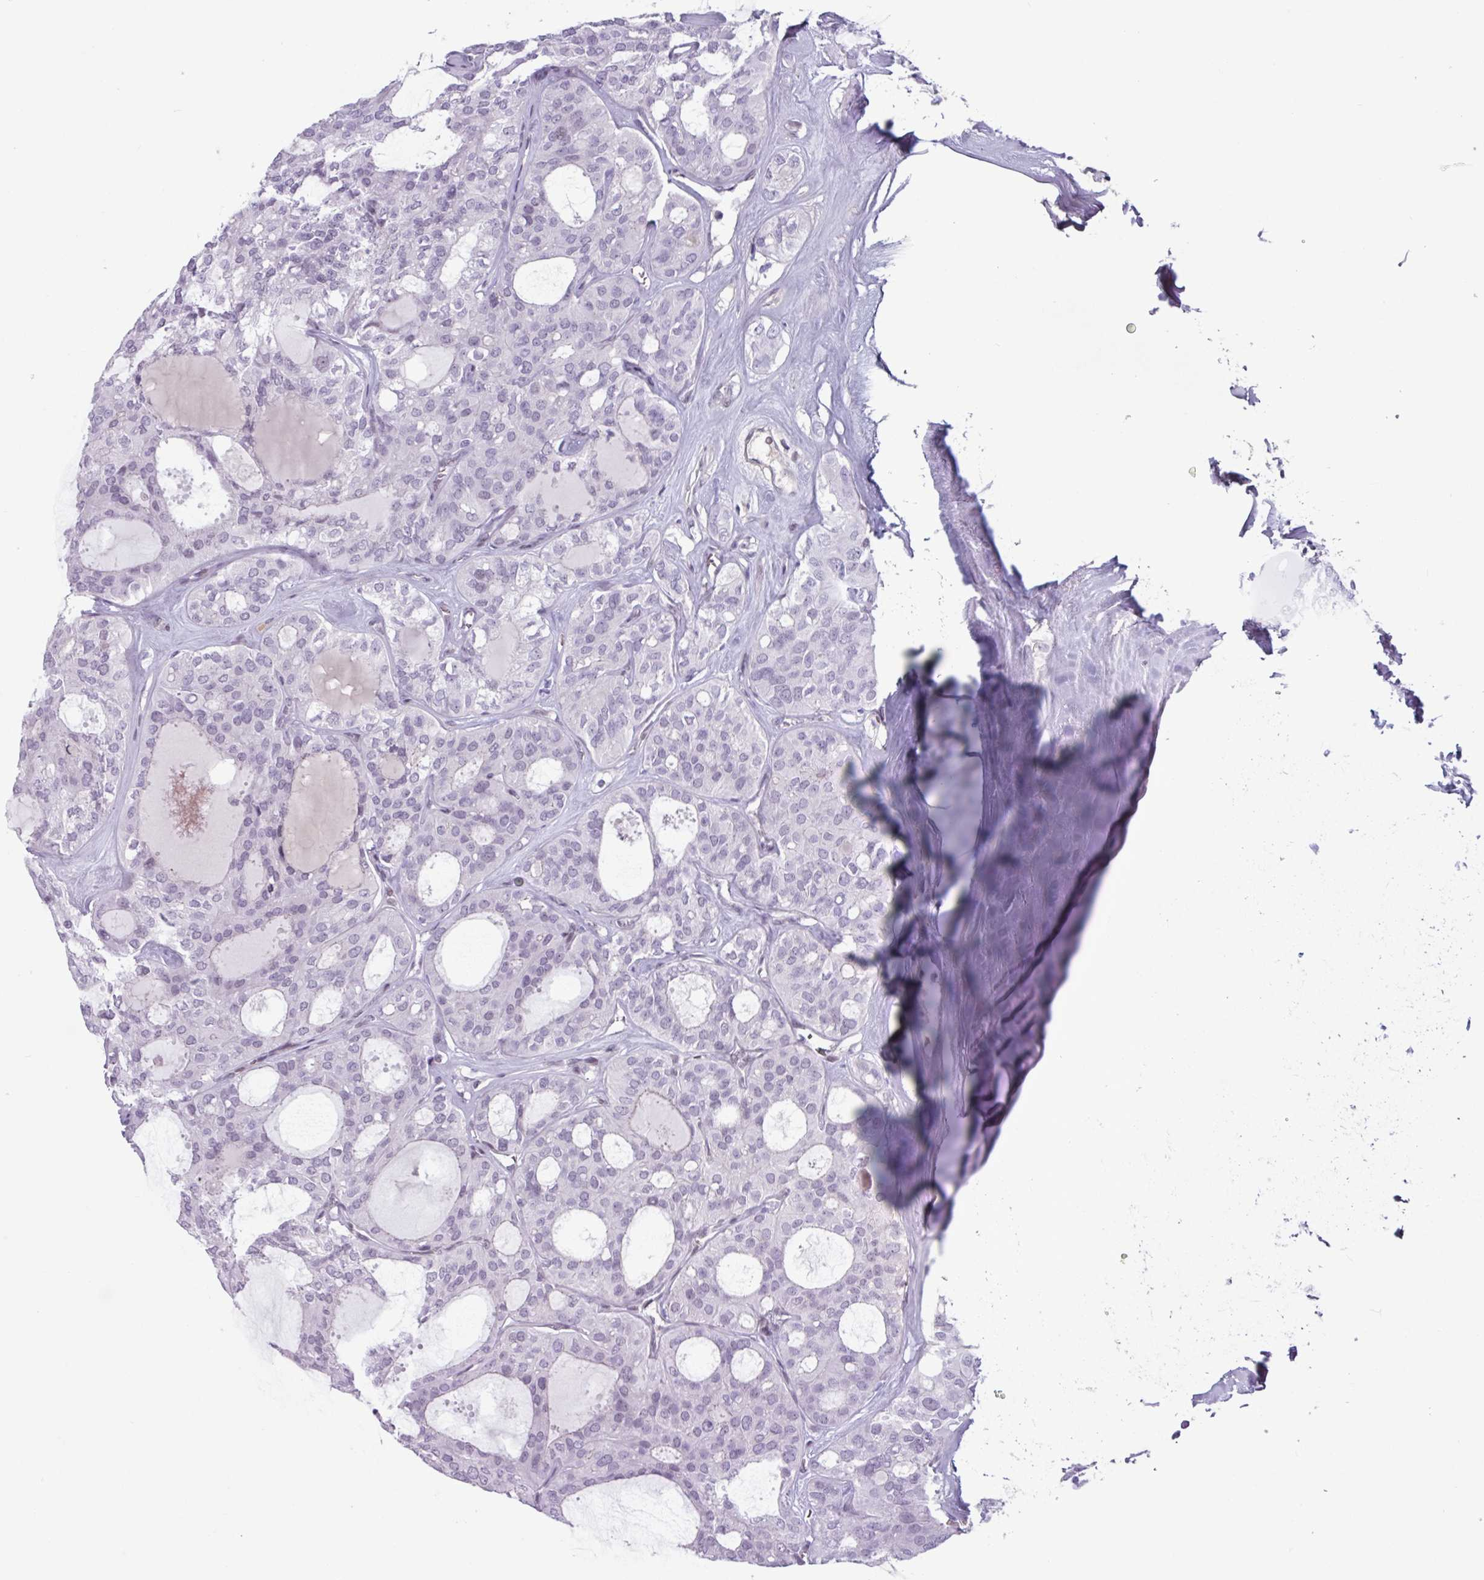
{"staining": {"intensity": "negative", "quantity": "none", "location": "none"}, "tissue": "thyroid cancer", "cell_type": "Tumor cells", "image_type": "cancer", "snomed": [{"axis": "morphology", "description": "Follicular adenoma carcinoma, NOS"}, {"axis": "topography", "description": "Thyroid gland"}], "caption": "Human thyroid follicular adenoma carcinoma stained for a protein using immunohistochemistry (IHC) displays no expression in tumor cells.", "gene": "ZNF575", "patient": {"sex": "male", "age": 75}}